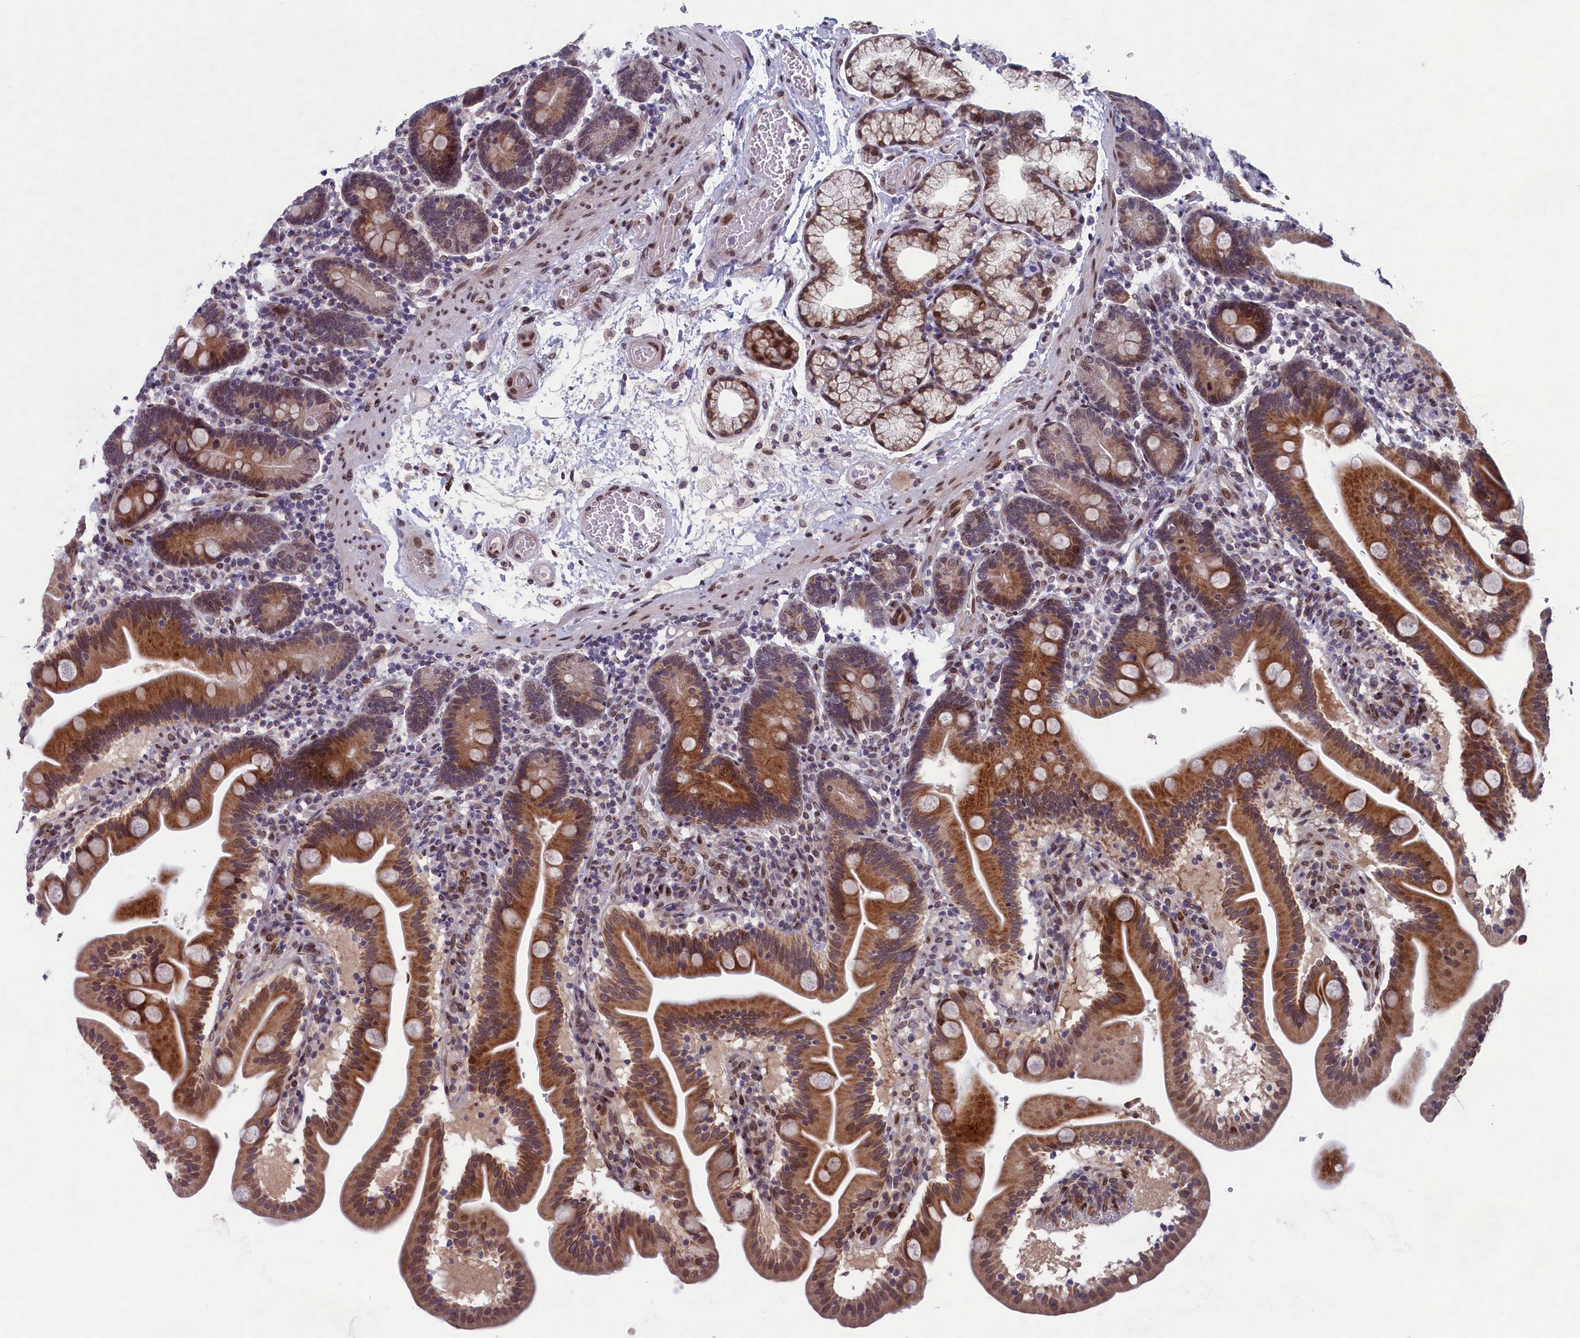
{"staining": {"intensity": "strong", "quantity": ">75%", "location": "cytoplasmic/membranous,nuclear"}, "tissue": "duodenum", "cell_type": "Glandular cells", "image_type": "normal", "snomed": [{"axis": "morphology", "description": "Normal tissue, NOS"}, {"axis": "topography", "description": "Duodenum"}], "caption": "Protein expression analysis of normal human duodenum reveals strong cytoplasmic/membranous,nuclear positivity in about >75% of glandular cells.", "gene": "GPSM1", "patient": {"sex": "male", "age": 54}}